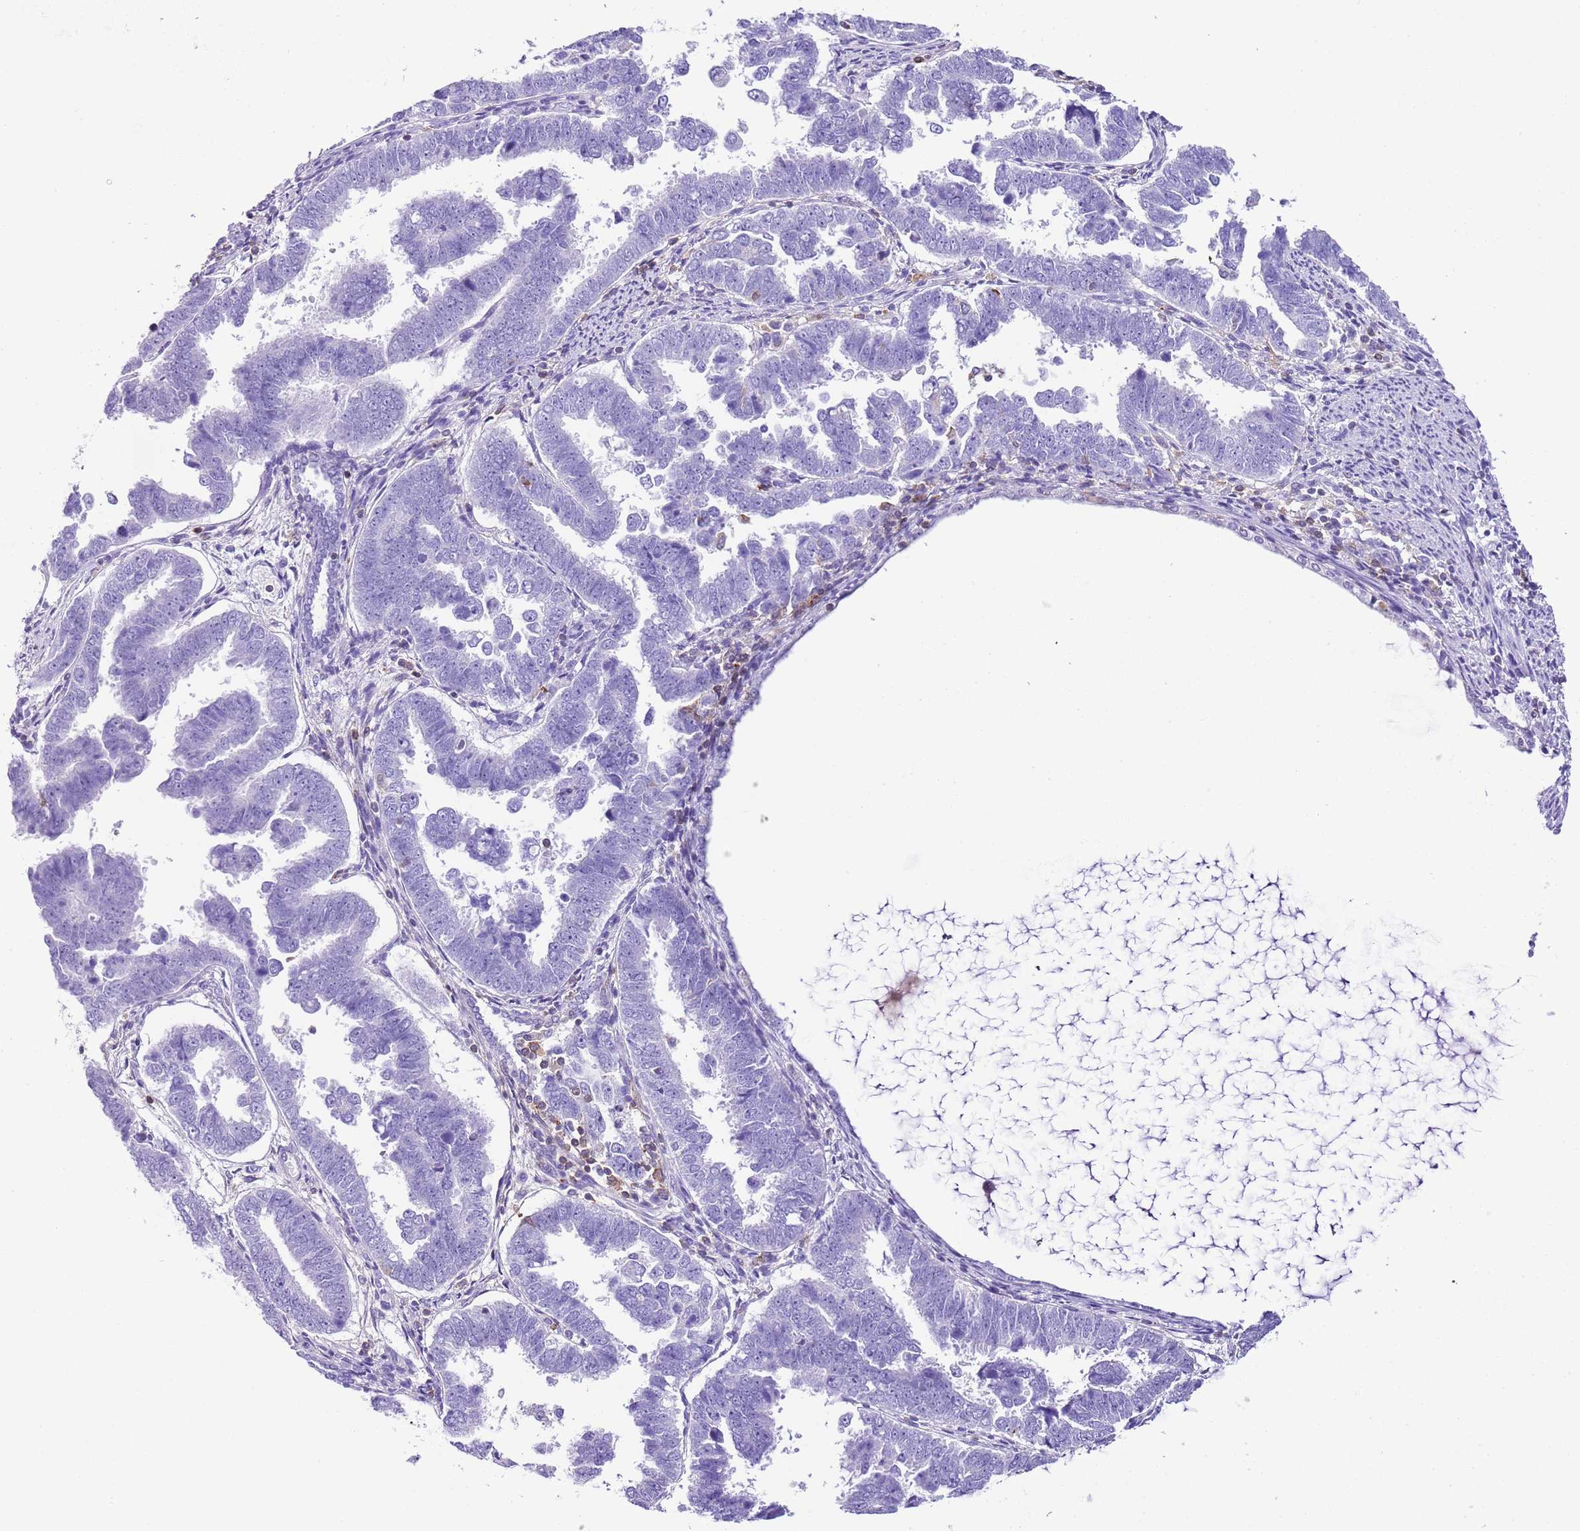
{"staining": {"intensity": "negative", "quantity": "none", "location": "none"}, "tissue": "endometrial cancer", "cell_type": "Tumor cells", "image_type": "cancer", "snomed": [{"axis": "morphology", "description": "Adenocarcinoma, NOS"}, {"axis": "topography", "description": "Endometrium"}], "caption": "Immunohistochemistry photomicrograph of adenocarcinoma (endometrial) stained for a protein (brown), which shows no positivity in tumor cells.", "gene": "CNN2", "patient": {"sex": "female", "age": 75}}